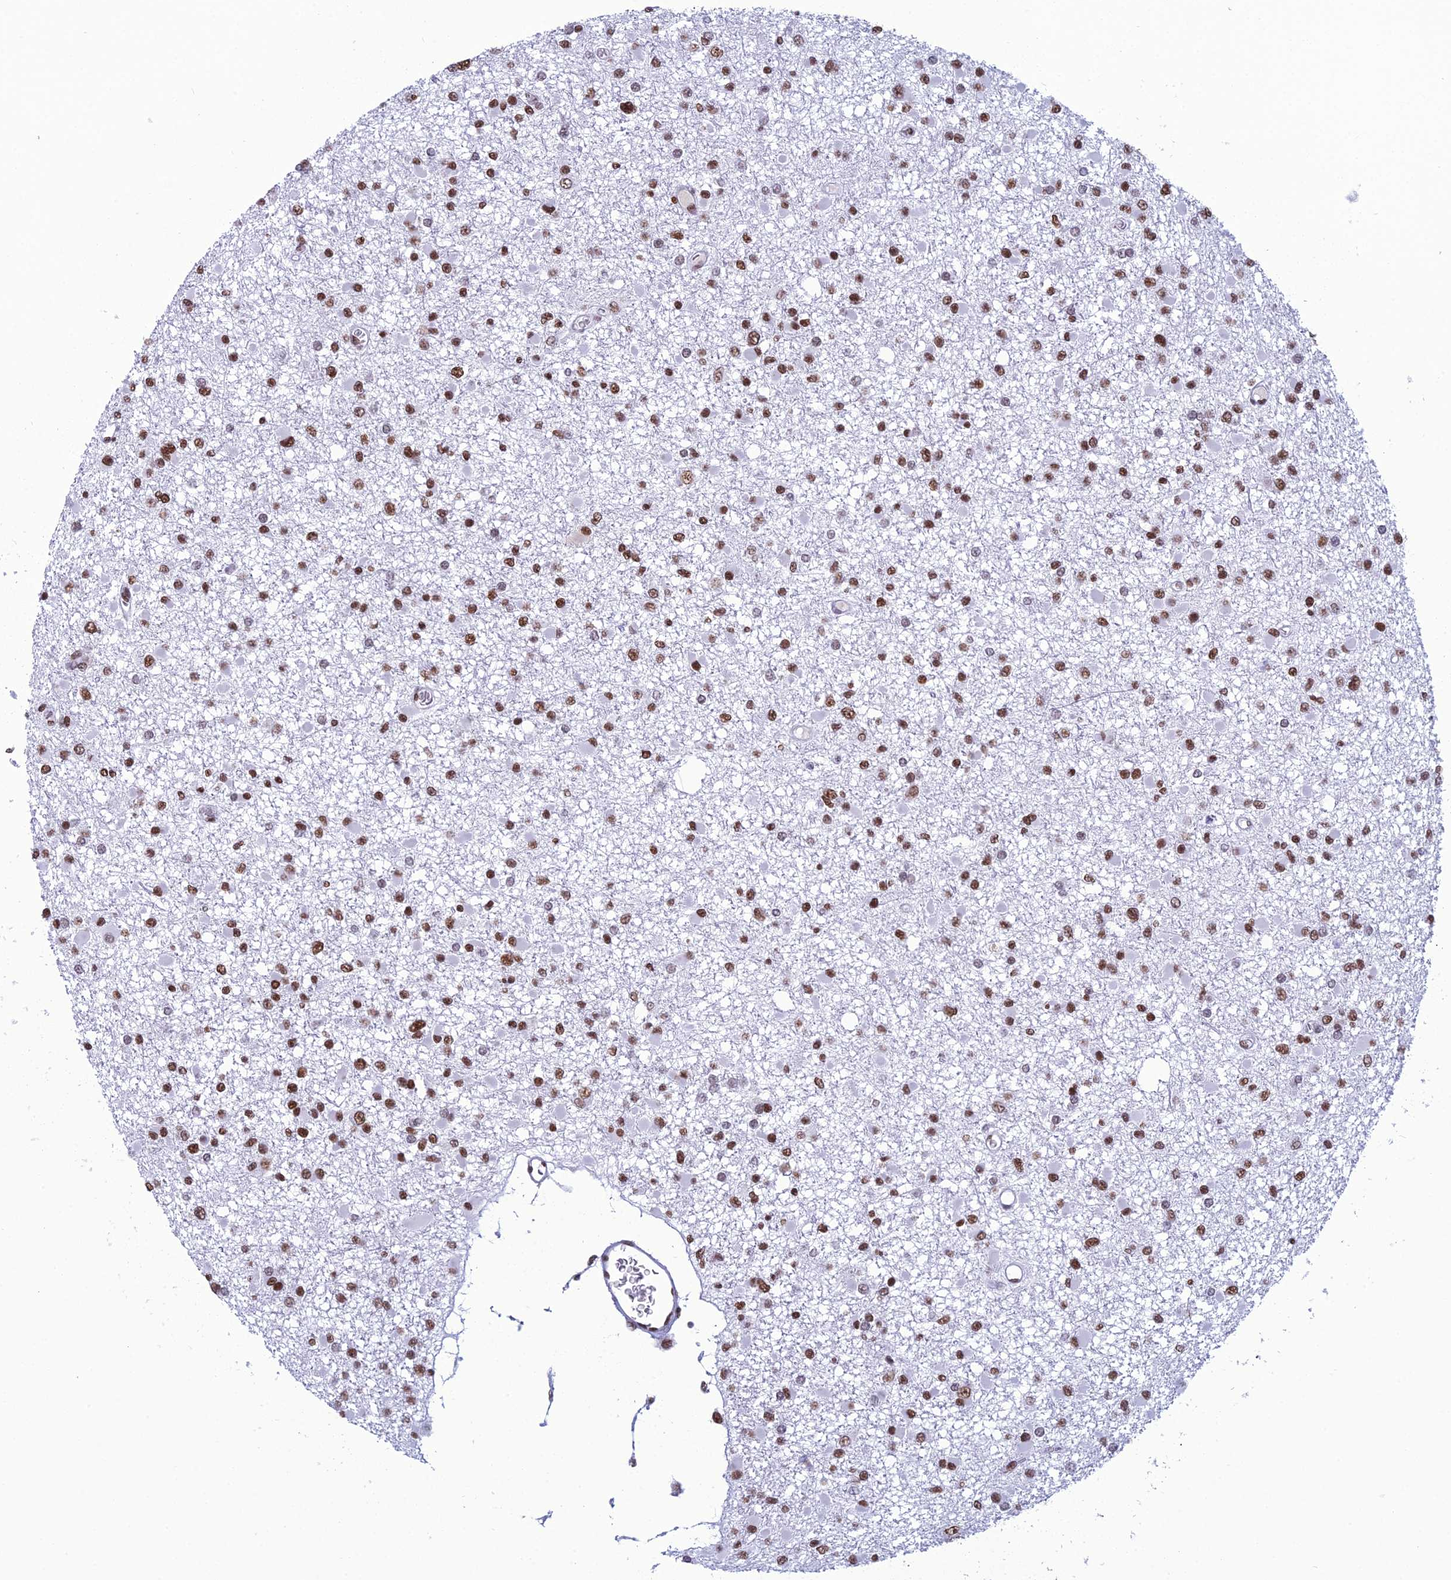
{"staining": {"intensity": "moderate", "quantity": ">75%", "location": "nuclear"}, "tissue": "glioma", "cell_type": "Tumor cells", "image_type": "cancer", "snomed": [{"axis": "morphology", "description": "Glioma, malignant, Low grade"}, {"axis": "topography", "description": "Brain"}], "caption": "The immunohistochemical stain shows moderate nuclear staining in tumor cells of glioma tissue.", "gene": "PRAMEF12", "patient": {"sex": "female", "age": 22}}